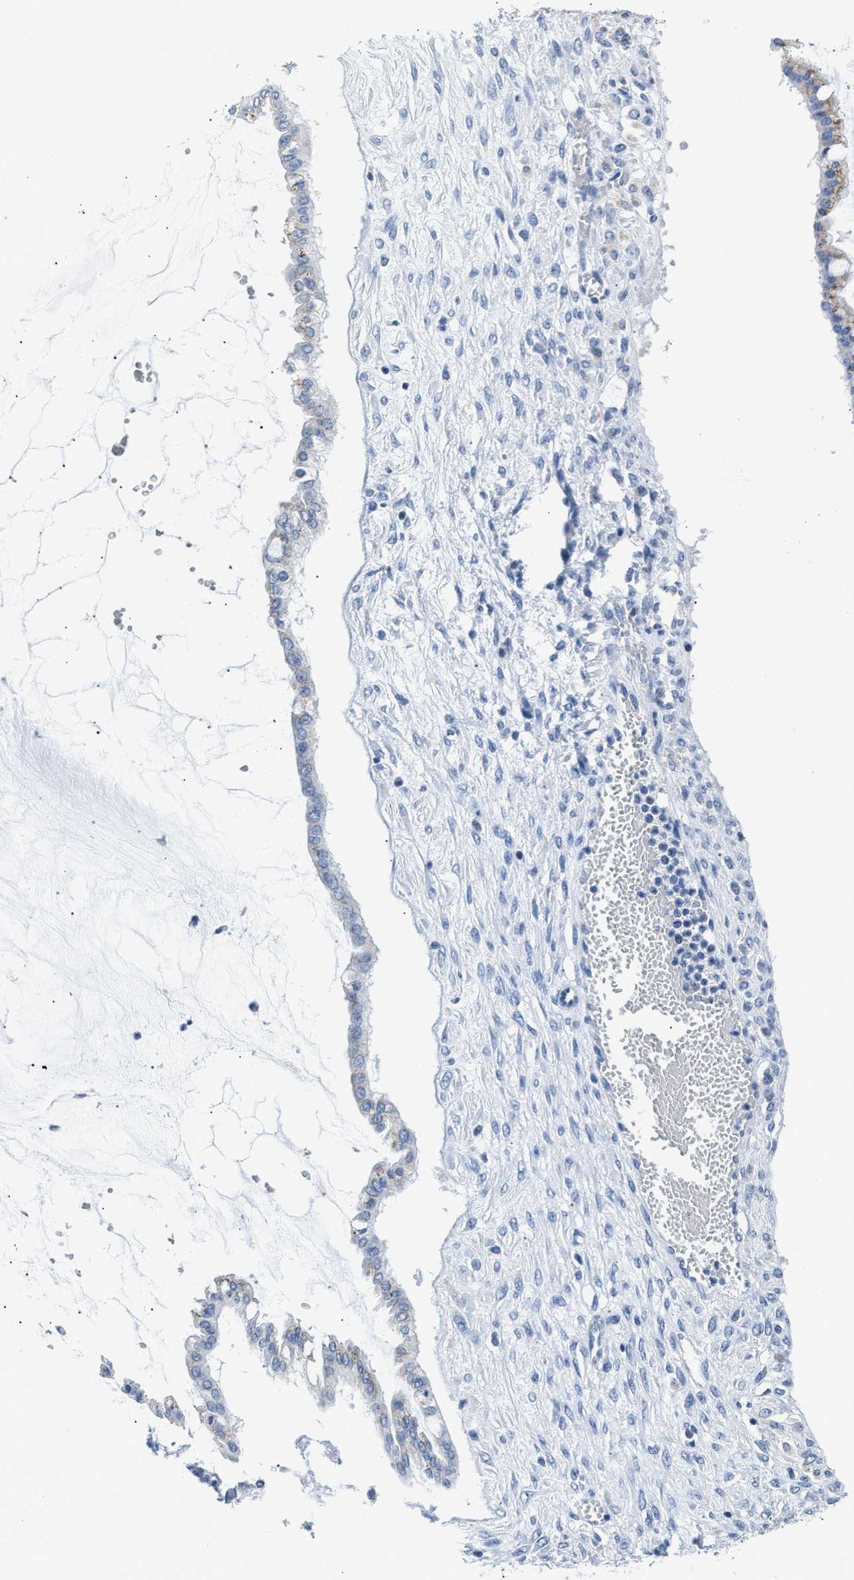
{"staining": {"intensity": "moderate", "quantity": "25%-75%", "location": "cytoplasmic/membranous"}, "tissue": "ovarian cancer", "cell_type": "Tumor cells", "image_type": "cancer", "snomed": [{"axis": "morphology", "description": "Cystadenocarcinoma, mucinous, NOS"}, {"axis": "topography", "description": "Ovary"}], "caption": "Immunohistochemical staining of human ovarian cancer exhibits moderate cytoplasmic/membranous protein positivity in about 25%-75% of tumor cells. (IHC, brightfield microscopy, high magnification).", "gene": "AMACR", "patient": {"sex": "female", "age": 73}}